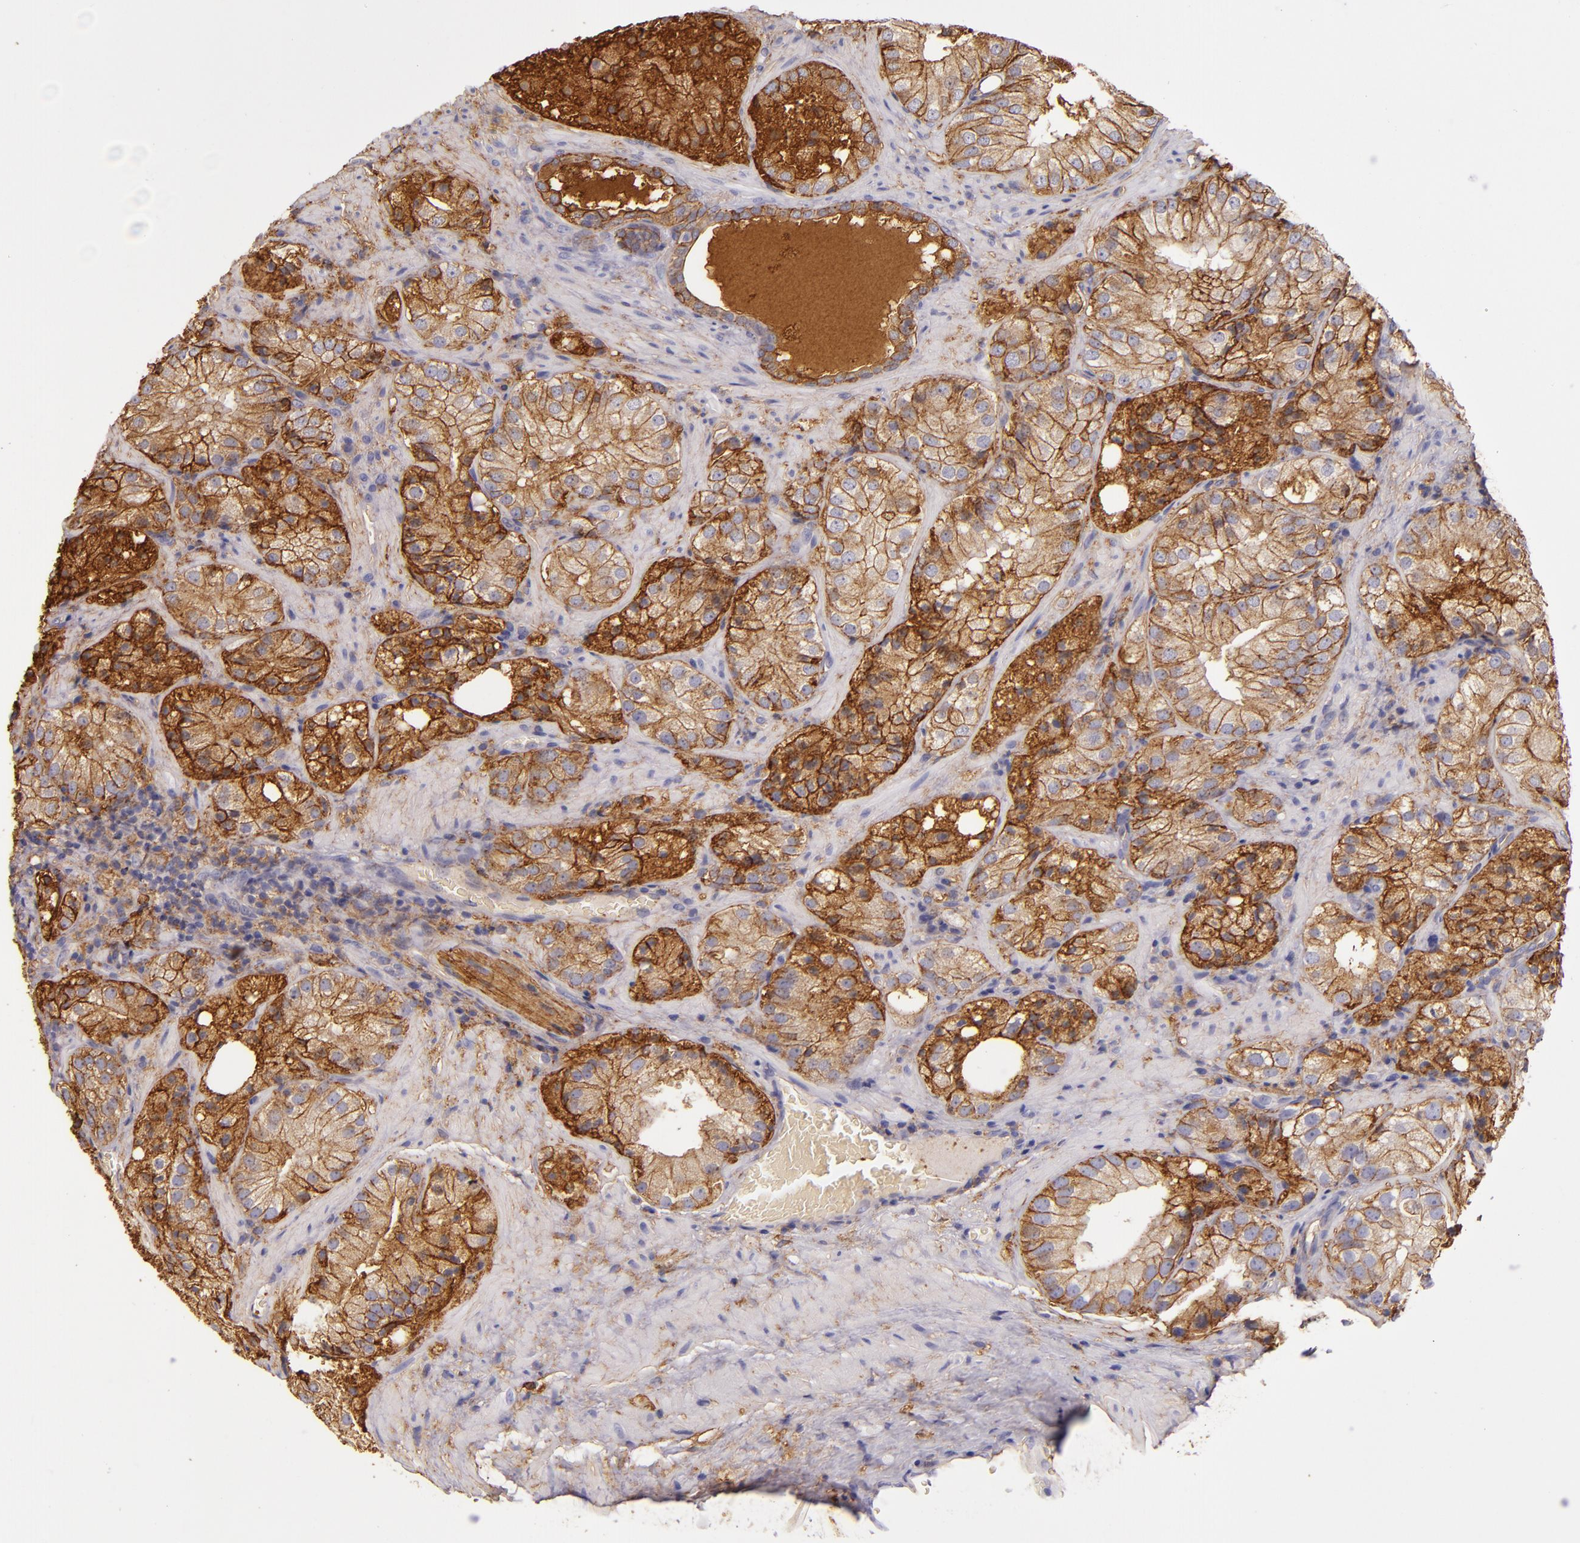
{"staining": {"intensity": "strong", "quantity": ">75%", "location": "cytoplasmic/membranous"}, "tissue": "prostate cancer", "cell_type": "Tumor cells", "image_type": "cancer", "snomed": [{"axis": "morphology", "description": "Adenocarcinoma, Low grade"}, {"axis": "topography", "description": "Prostate"}], "caption": "Tumor cells show high levels of strong cytoplasmic/membranous staining in about >75% of cells in low-grade adenocarcinoma (prostate). Using DAB (3,3'-diaminobenzidine) (brown) and hematoxylin (blue) stains, captured at high magnification using brightfield microscopy.", "gene": "CD9", "patient": {"sex": "male", "age": 60}}